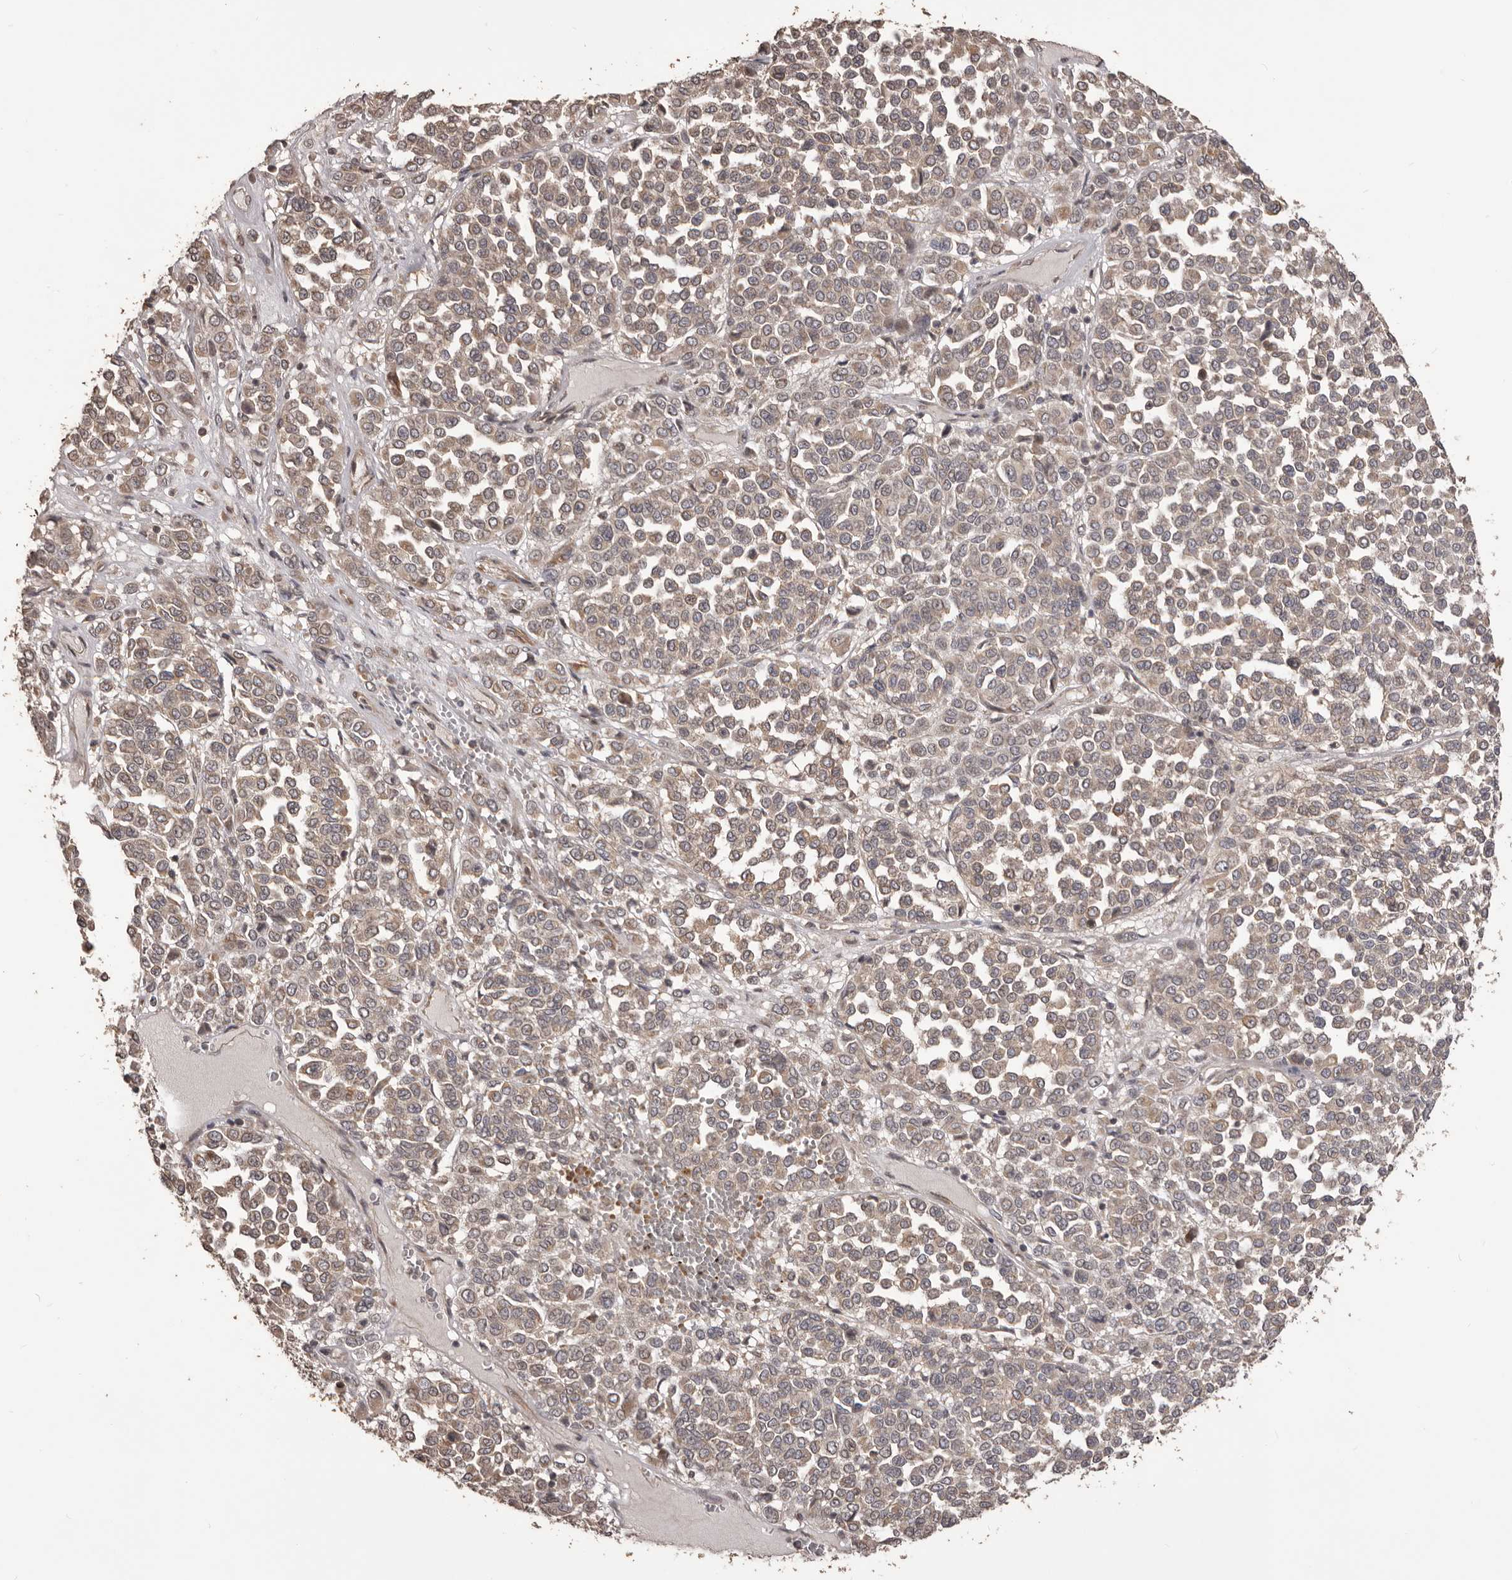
{"staining": {"intensity": "weak", "quantity": ">75%", "location": "cytoplasmic/membranous"}, "tissue": "melanoma", "cell_type": "Tumor cells", "image_type": "cancer", "snomed": [{"axis": "morphology", "description": "Malignant melanoma, Metastatic site"}, {"axis": "topography", "description": "Pancreas"}], "caption": "This micrograph shows IHC staining of human malignant melanoma (metastatic site), with low weak cytoplasmic/membranous staining in approximately >75% of tumor cells.", "gene": "QRSL1", "patient": {"sex": "female", "age": 30}}